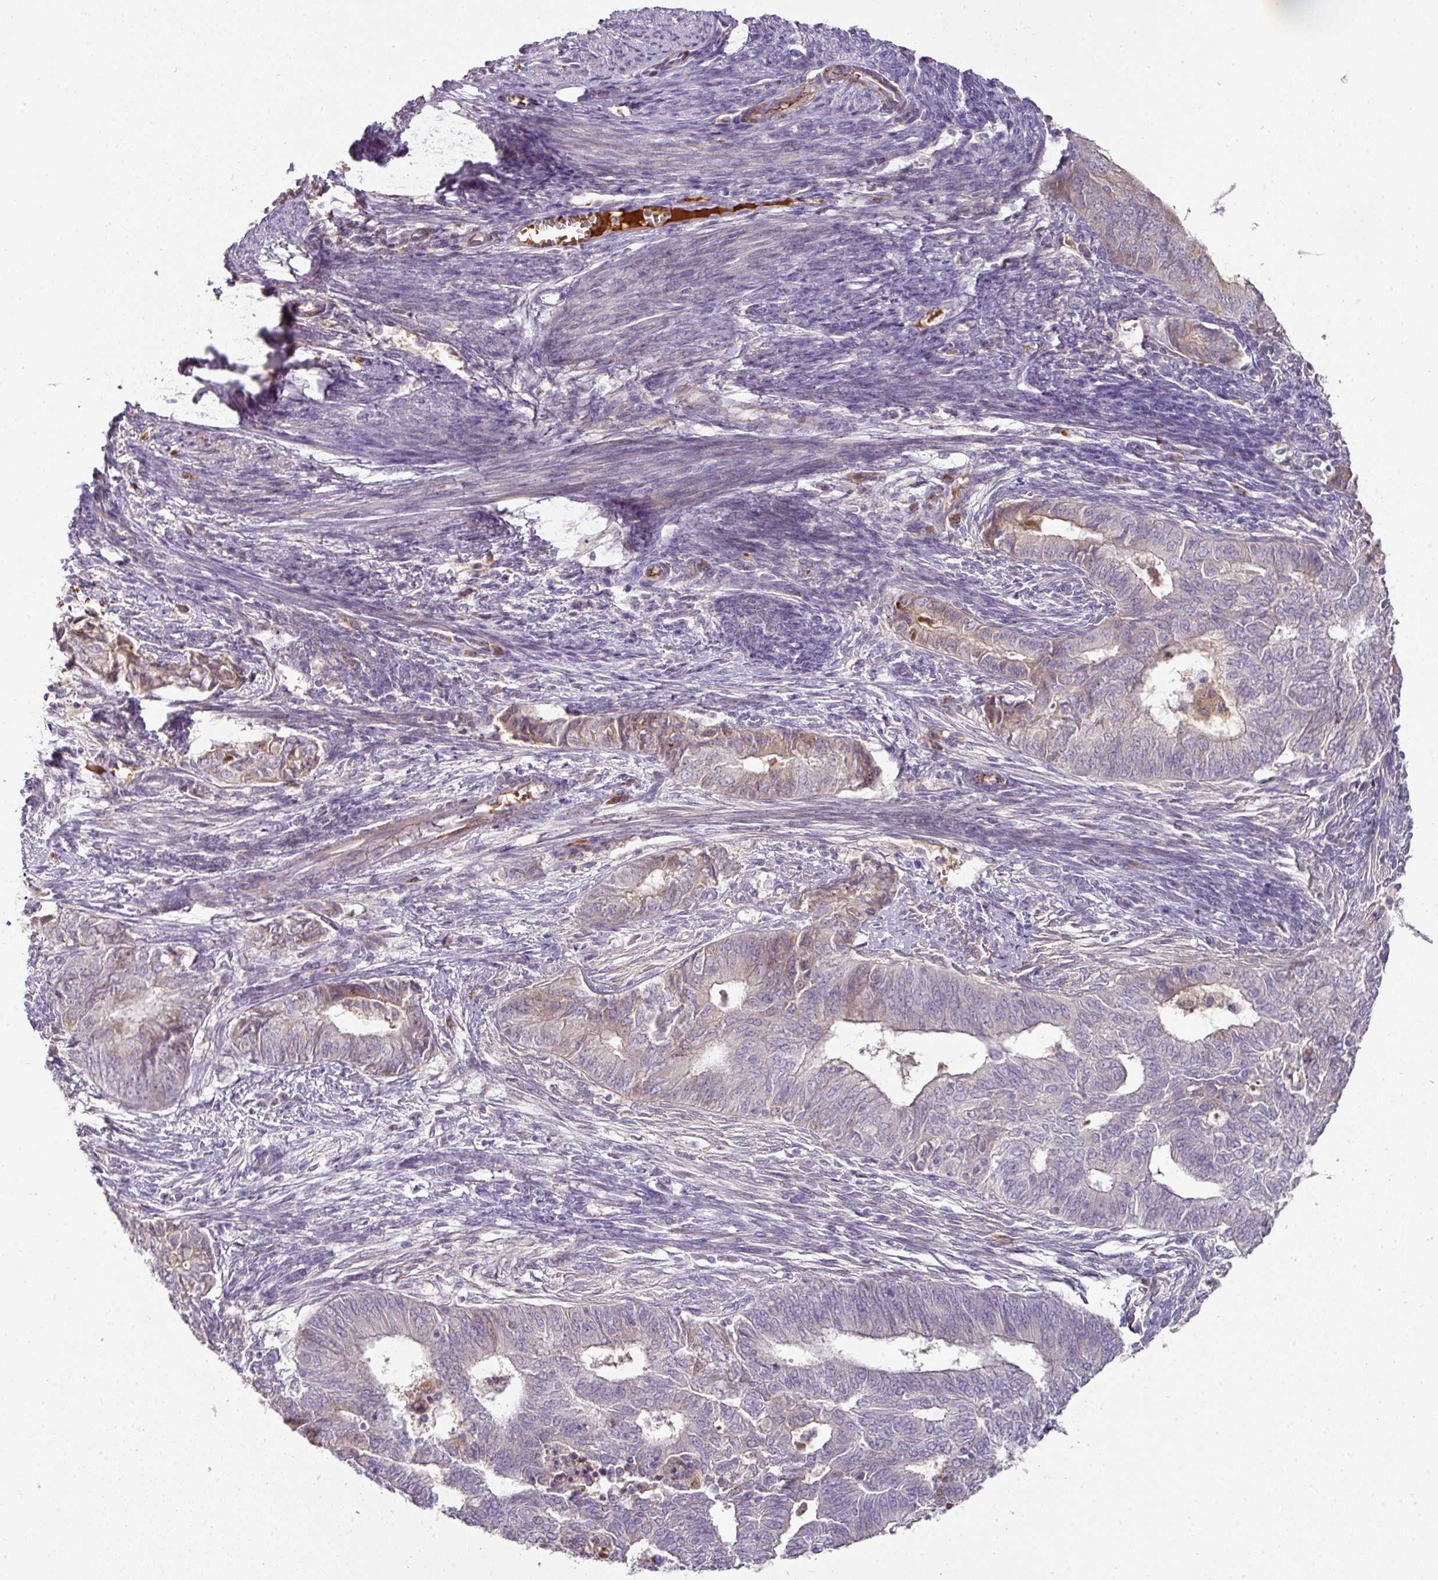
{"staining": {"intensity": "weak", "quantity": "<25%", "location": "cytoplasmic/membranous"}, "tissue": "endometrial cancer", "cell_type": "Tumor cells", "image_type": "cancer", "snomed": [{"axis": "morphology", "description": "Adenocarcinoma, NOS"}, {"axis": "topography", "description": "Endometrium"}], "caption": "Image shows no significant protein expression in tumor cells of endometrial cancer. The staining was performed using DAB to visualize the protein expression in brown, while the nuclei were stained in blue with hematoxylin (Magnification: 20x).", "gene": "CCZ1", "patient": {"sex": "female", "age": 62}}